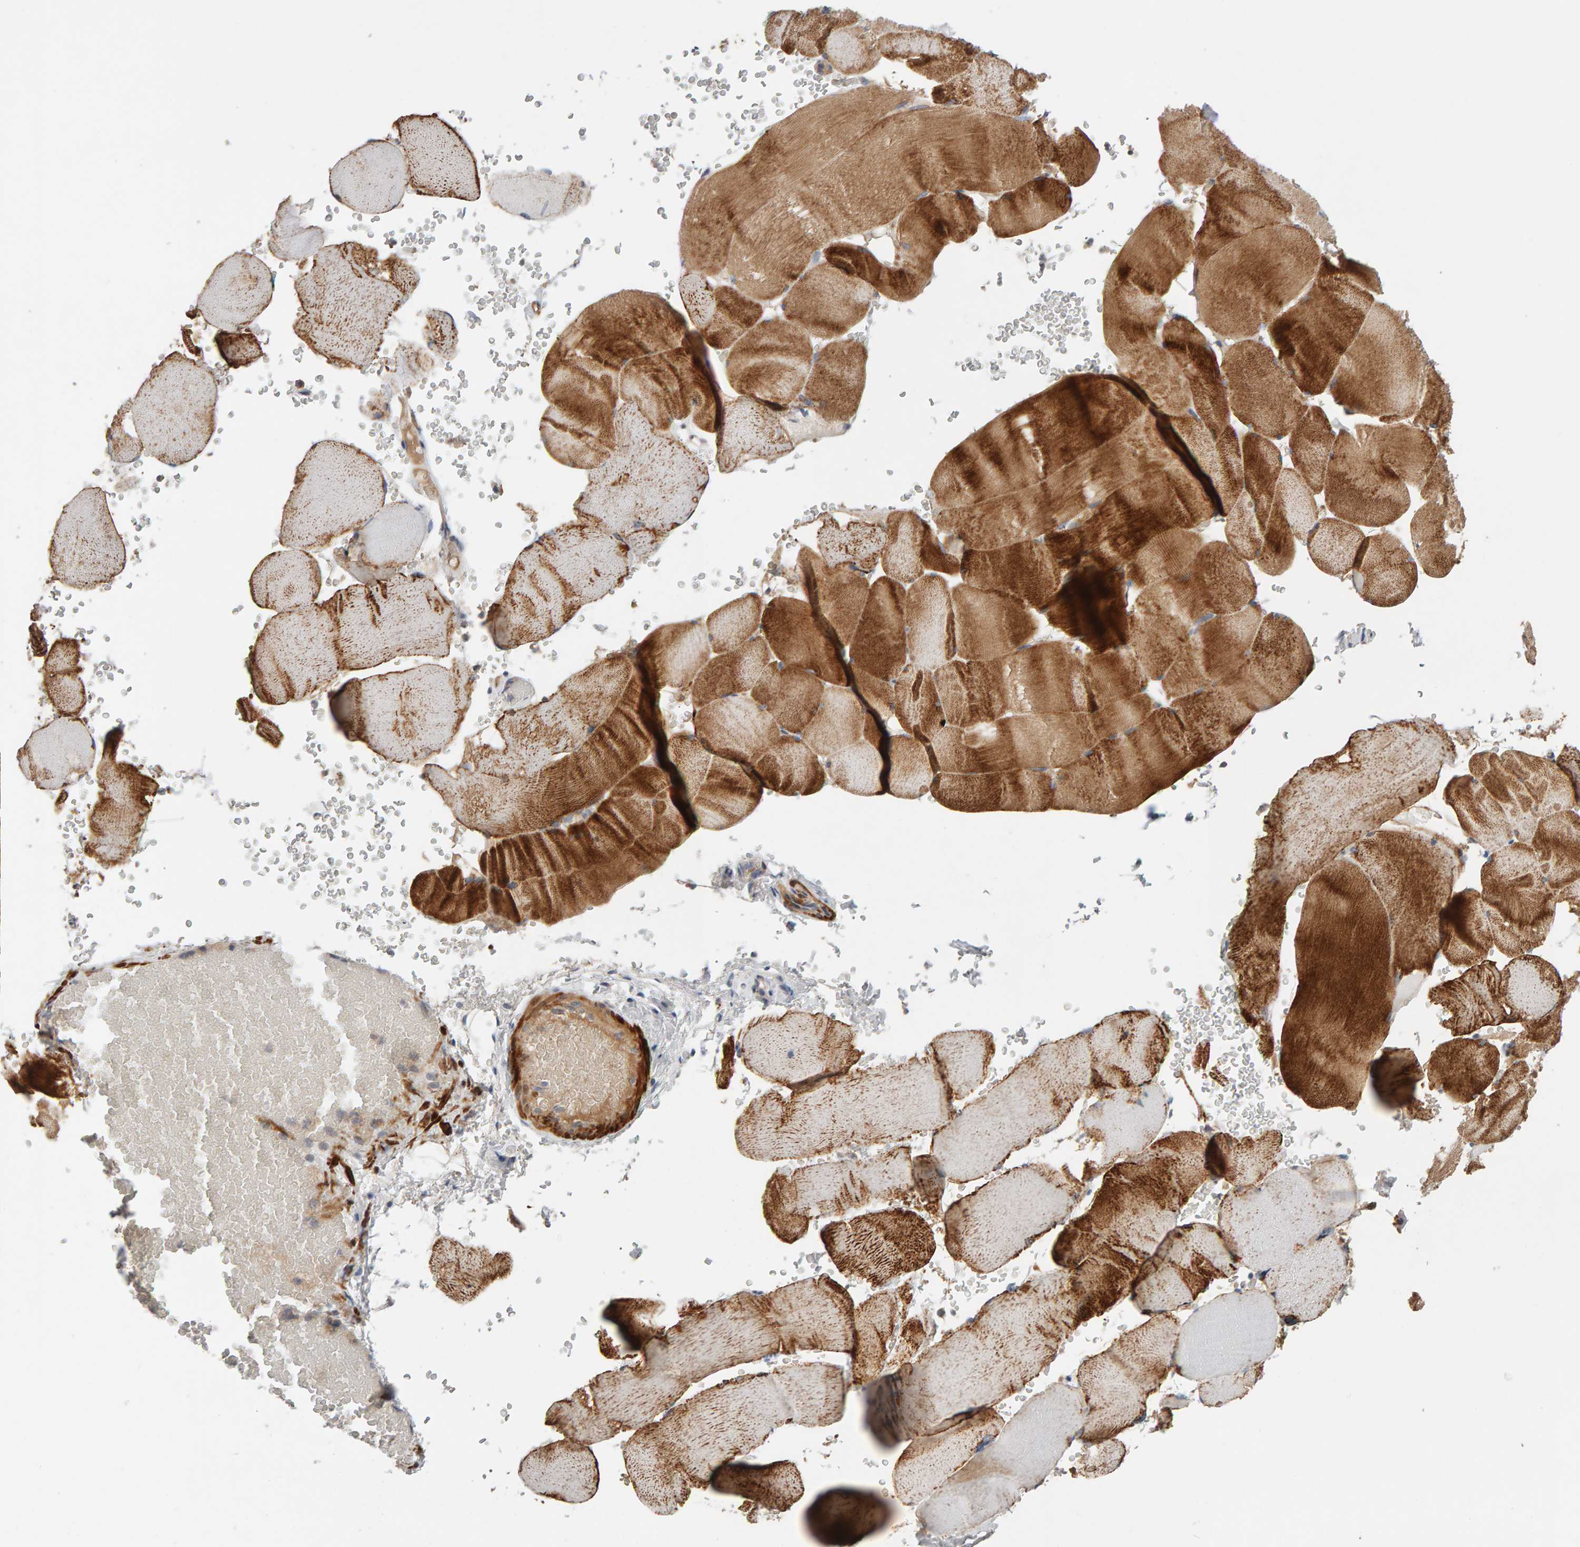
{"staining": {"intensity": "moderate", "quantity": ">75%", "location": "cytoplasmic/membranous"}, "tissue": "skeletal muscle", "cell_type": "Myocytes", "image_type": "normal", "snomed": [{"axis": "morphology", "description": "Normal tissue, NOS"}, {"axis": "topography", "description": "Skeletal muscle"}], "caption": "IHC micrograph of normal skeletal muscle stained for a protein (brown), which demonstrates medium levels of moderate cytoplasmic/membranous staining in about >75% of myocytes.", "gene": "NUDCD1", "patient": {"sex": "male", "age": 62}}